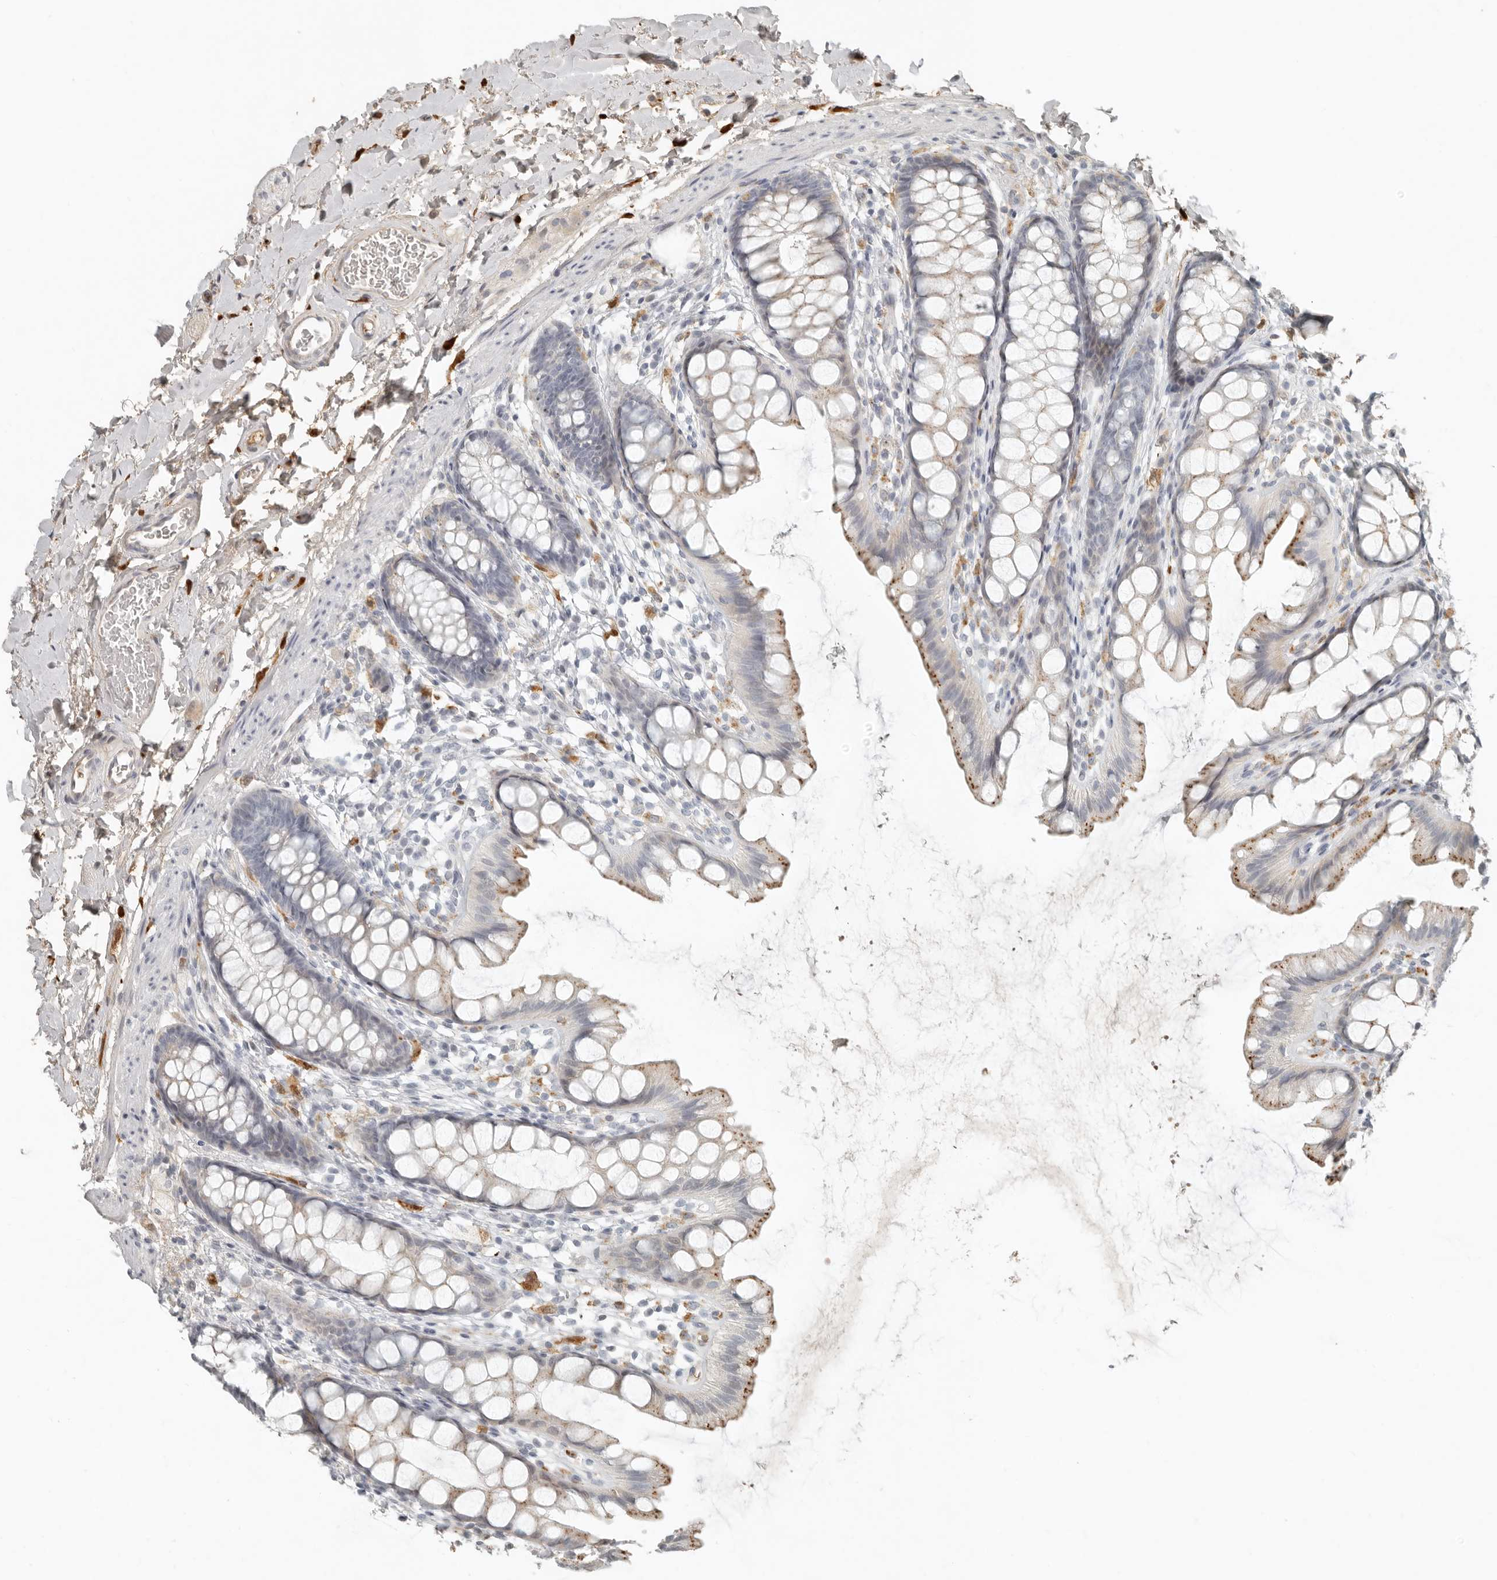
{"staining": {"intensity": "moderate", "quantity": "<25%", "location": "cytoplasmic/membranous"}, "tissue": "rectum", "cell_type": "Glandular cells", "image_type": "normal", "snomed": [{"axis": "morphology", "description": "Normal tissue, NOS"}, {"axis": "topography", "description": "Rectum"}], "caption": "This is a histology image of immunohistochemistry (IHC) staining of normal rectum, which shows moderate expression in the cytoplasmic/membranous of glandular cells.", "gene": "KLHL38", "patient": {"sex": "female", "age": 65}}